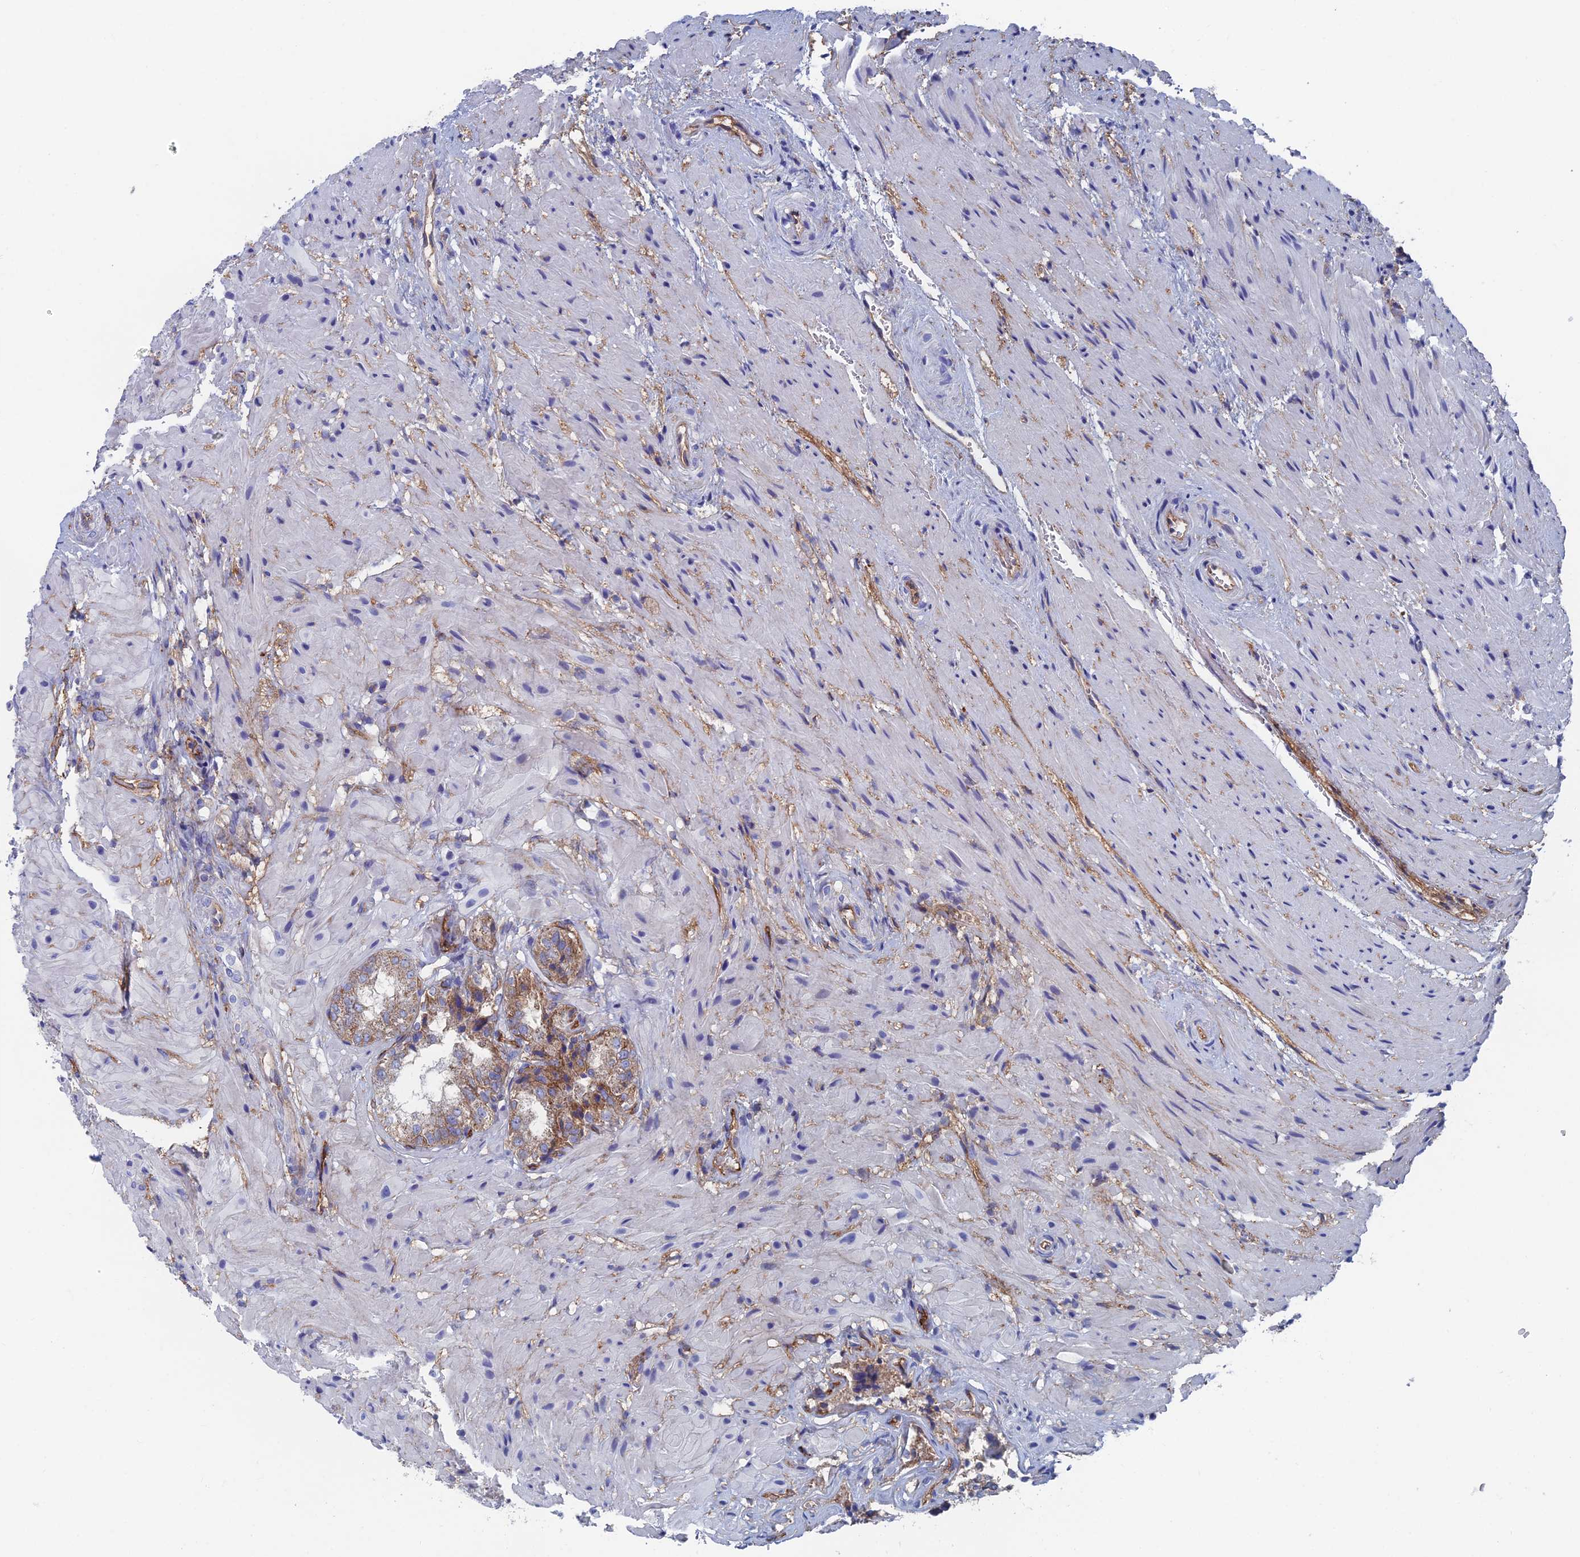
{"staining": {"intensity": "moderate", "quantity": ">75%", "location": "cytoplasmic/membranous"}, "tissue": "seminal vesicle", "cell_type": "Glandular cells", "image_type": "normal", "snomed": [{"axis": "morphology", "description": "Normal tissue, NOS"}, {"axis": "topography", "description": "Seminal veicle"}, {"axis": "topography", "description": "Peripheral nerve tissue"}], "caption": "The image shows staining of unremarkable seminal vesicle, revealing moderate cytoplasmic/membranous protein staining (brown color) within glandular cells.", "gene": "SNX11", "patient": {"sex": "male", "age": 63}}